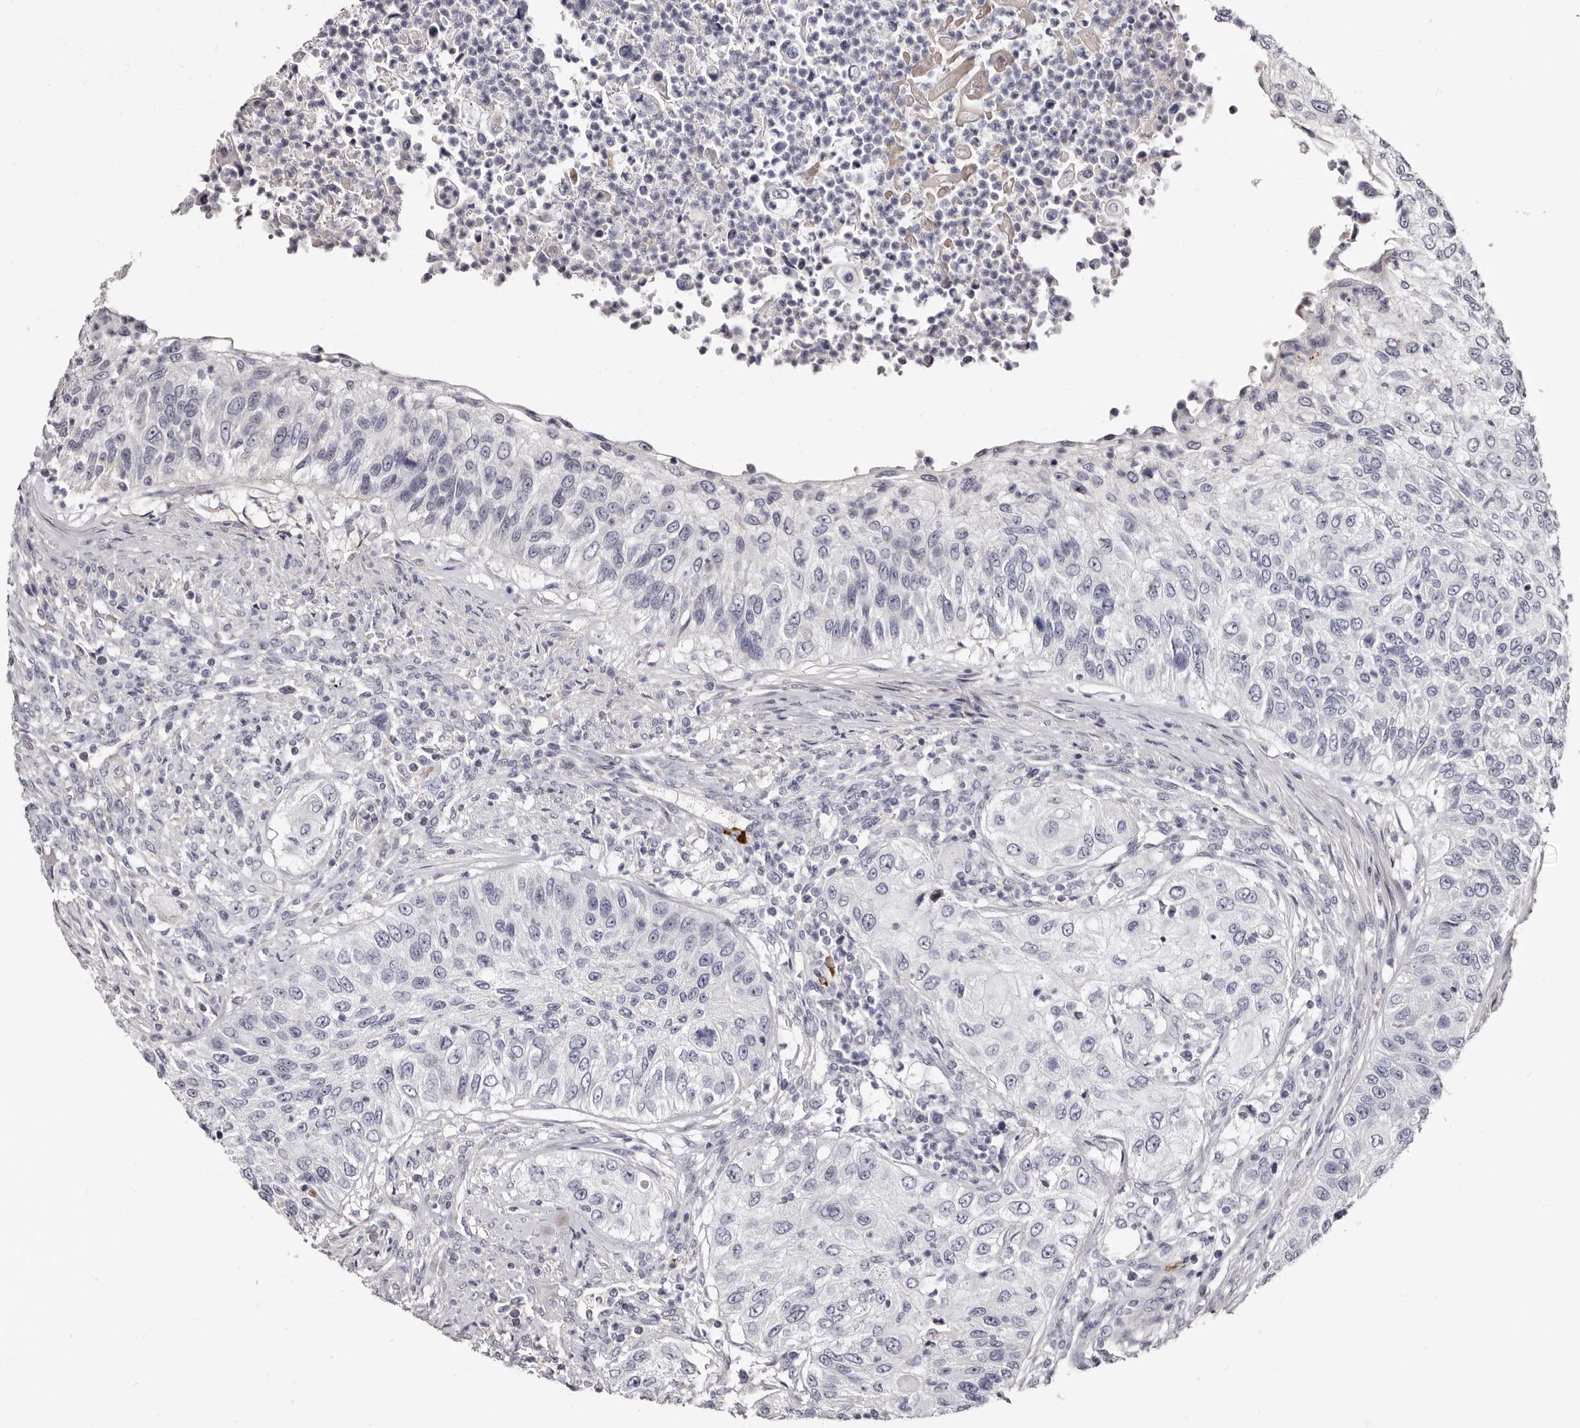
{"staining": {"intensity": "negative", "quantity": "none", "location": "none"}, "tissue": "urothelial cancer", "cell_type": "Tumor cells", "image_type": "cancer", "snomed": [{"axis": "morphology", "description": "Urothelial carcinoma, High grade"}, {"axis": "topography", "description": "Urinary bladder"}], "caption": "Immunohistochemical staining of high-grade urothelial carcinoma exhibits no significant expression in tumor cells.", "gene": "TBC1D22B", "patient": {"sex": "female", "age": 60}}